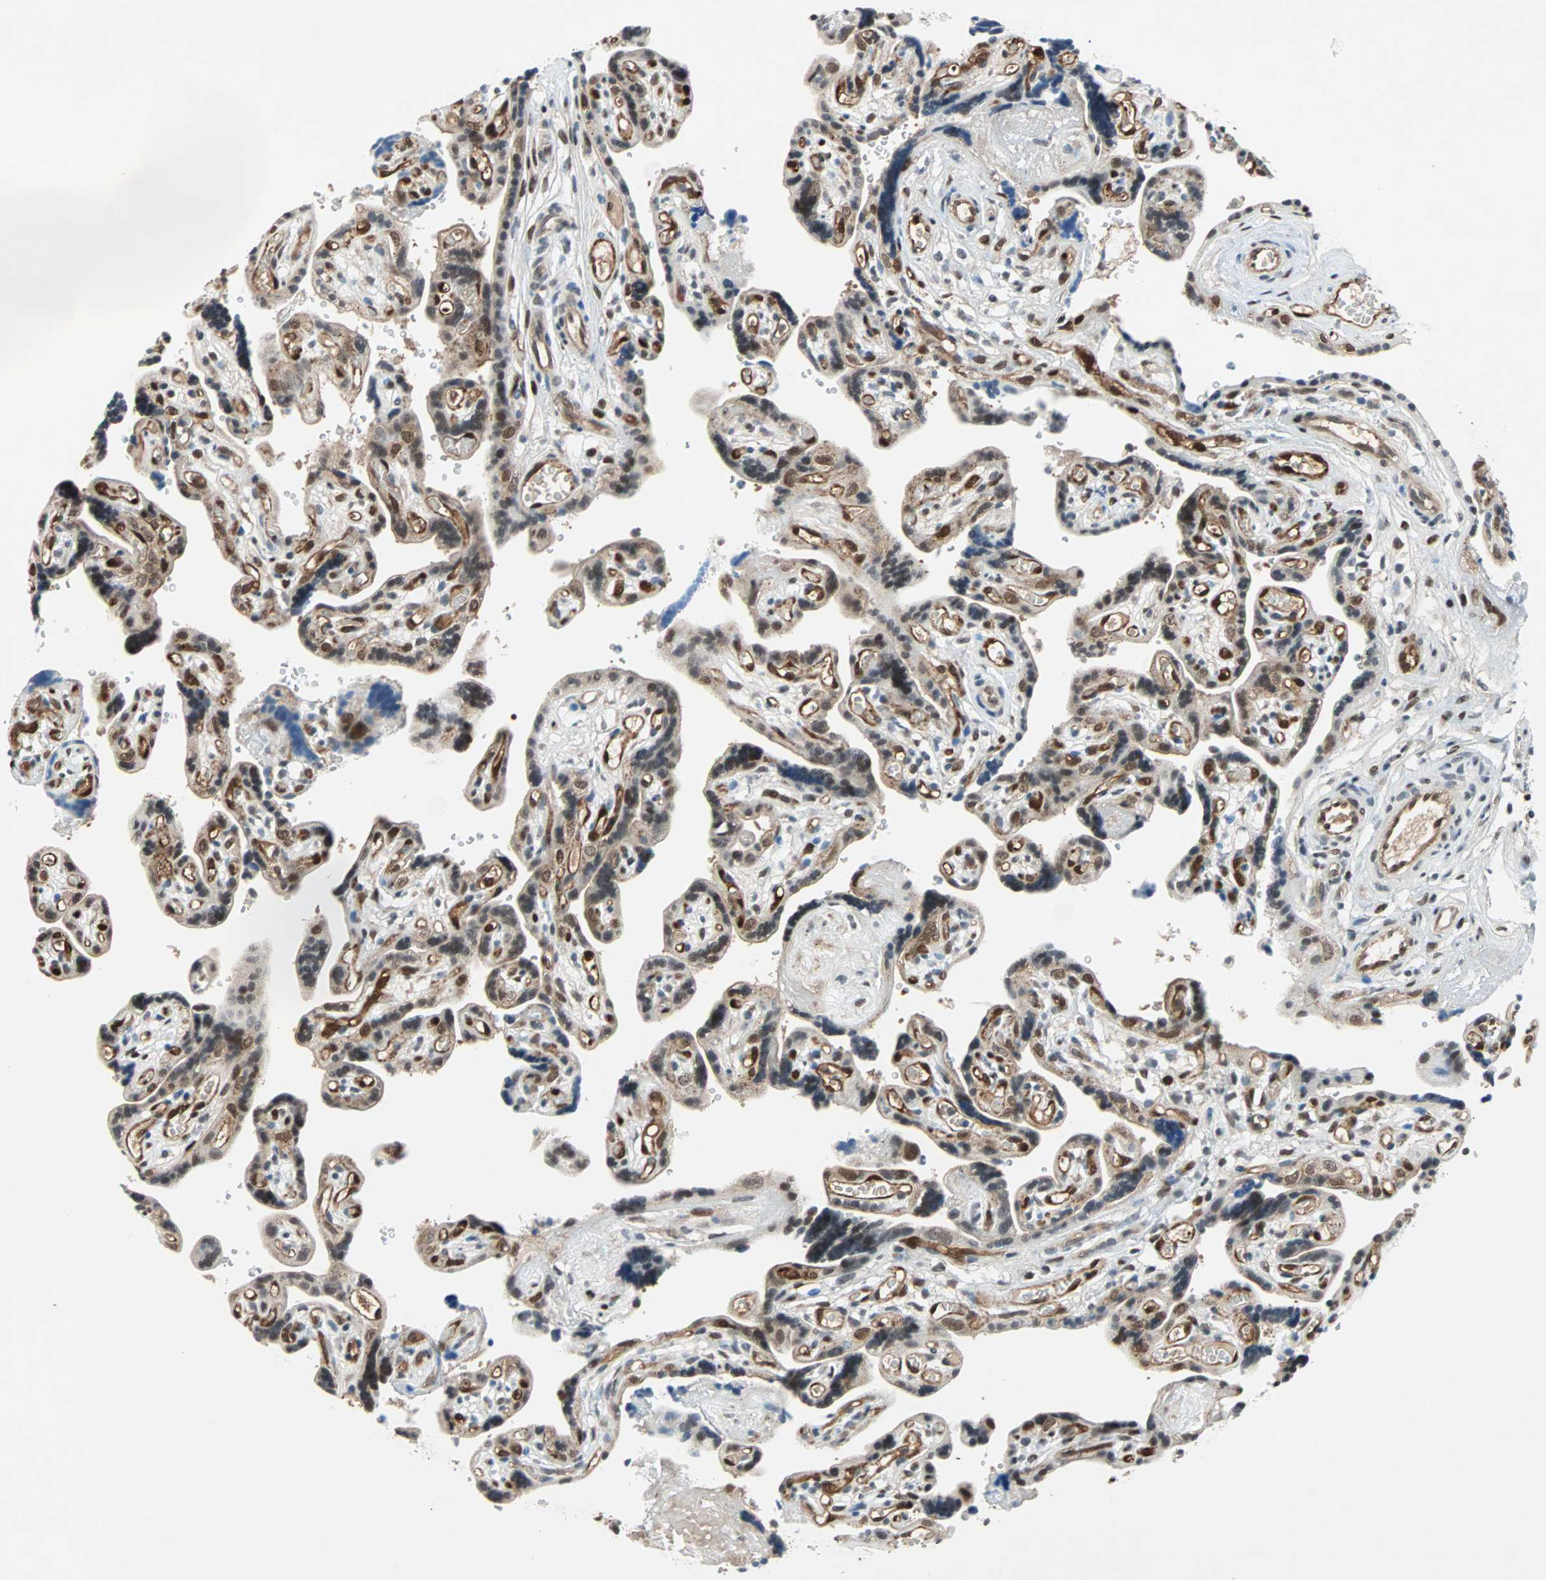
{"staining": {"intensity": "strong", "quantity": ">75%", "location": "cytoplasmic/membranous,nuclear"}, "tissue": "placenta", "cell_type": "Decidual cells", "image_type": "normal", "snomed": [{"axis": "morphology", "description": "Normal tissue, NOS"}, {"axis": "topography", "description": "Placenta"}], "caption": "This photomicrograph exhibits normal placenta stained with IHC to label a protein in brown. The cytoplasmic/membranous,nuclear of decidual cells show strong positivity for the protein. Nuclei are counter-stained blue.", "gene": "WWTR1", "patient": {"sex": "female", "age": 30}}